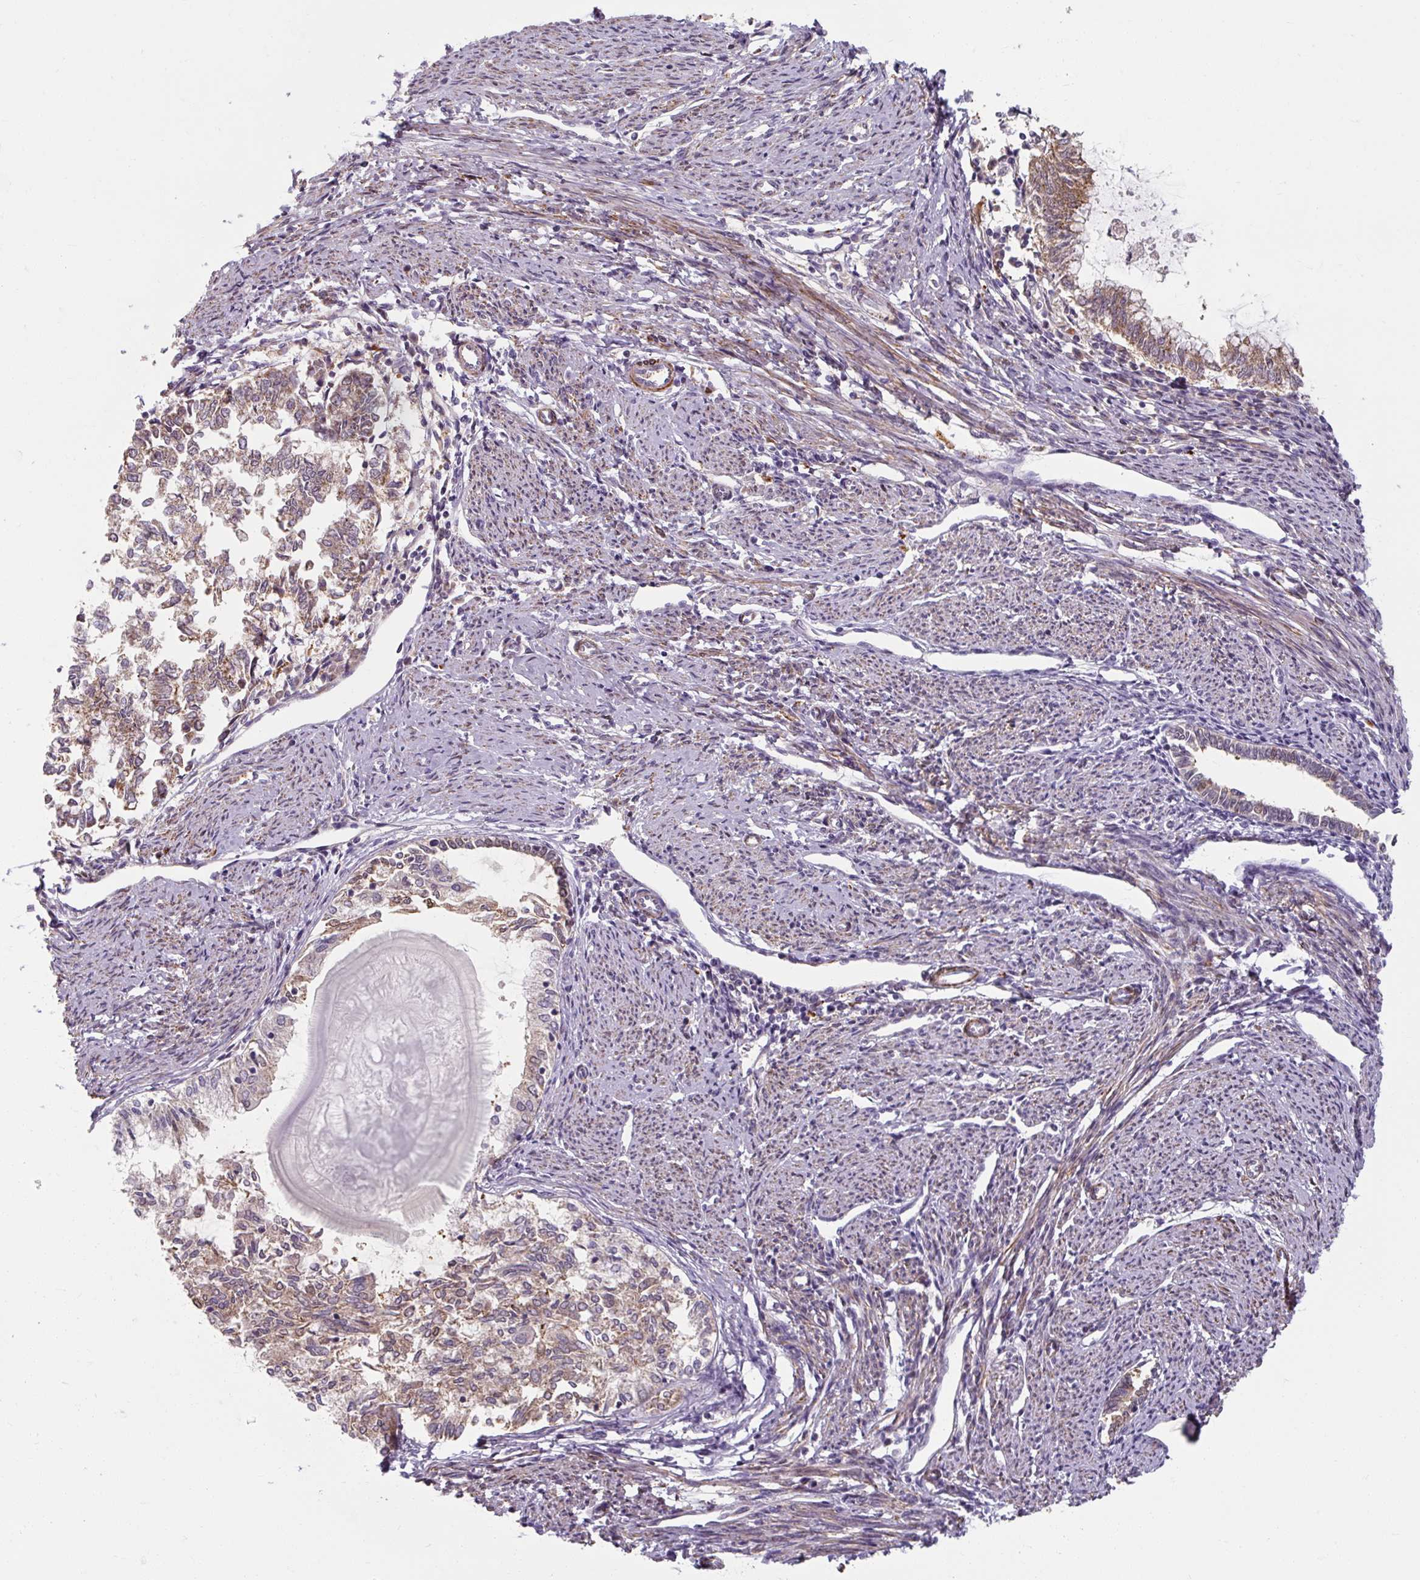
{"staining": {"intensity": "moderate", "quantity": "25%-75%", "location": "cytoplasmic/membranous"}, "tissue": "endometrial cancer", "cell_type": "Tumor cells", "image_type": "cancer", "snomed": [{"axis": "morphology", "description": "Adenocarcinoma, NOS"}, {"axis": "topography", "description": "Endometrium"}], "caption": "Immunohistochemistry of human adenocarcinoma (endometrial) shows medium levels of moderate cytoplasmic/membranous positivity in approximately 25%-75% of tumor cells.", "gene": "MRPS5", "patient": {"sex": "female", "age": 79}}